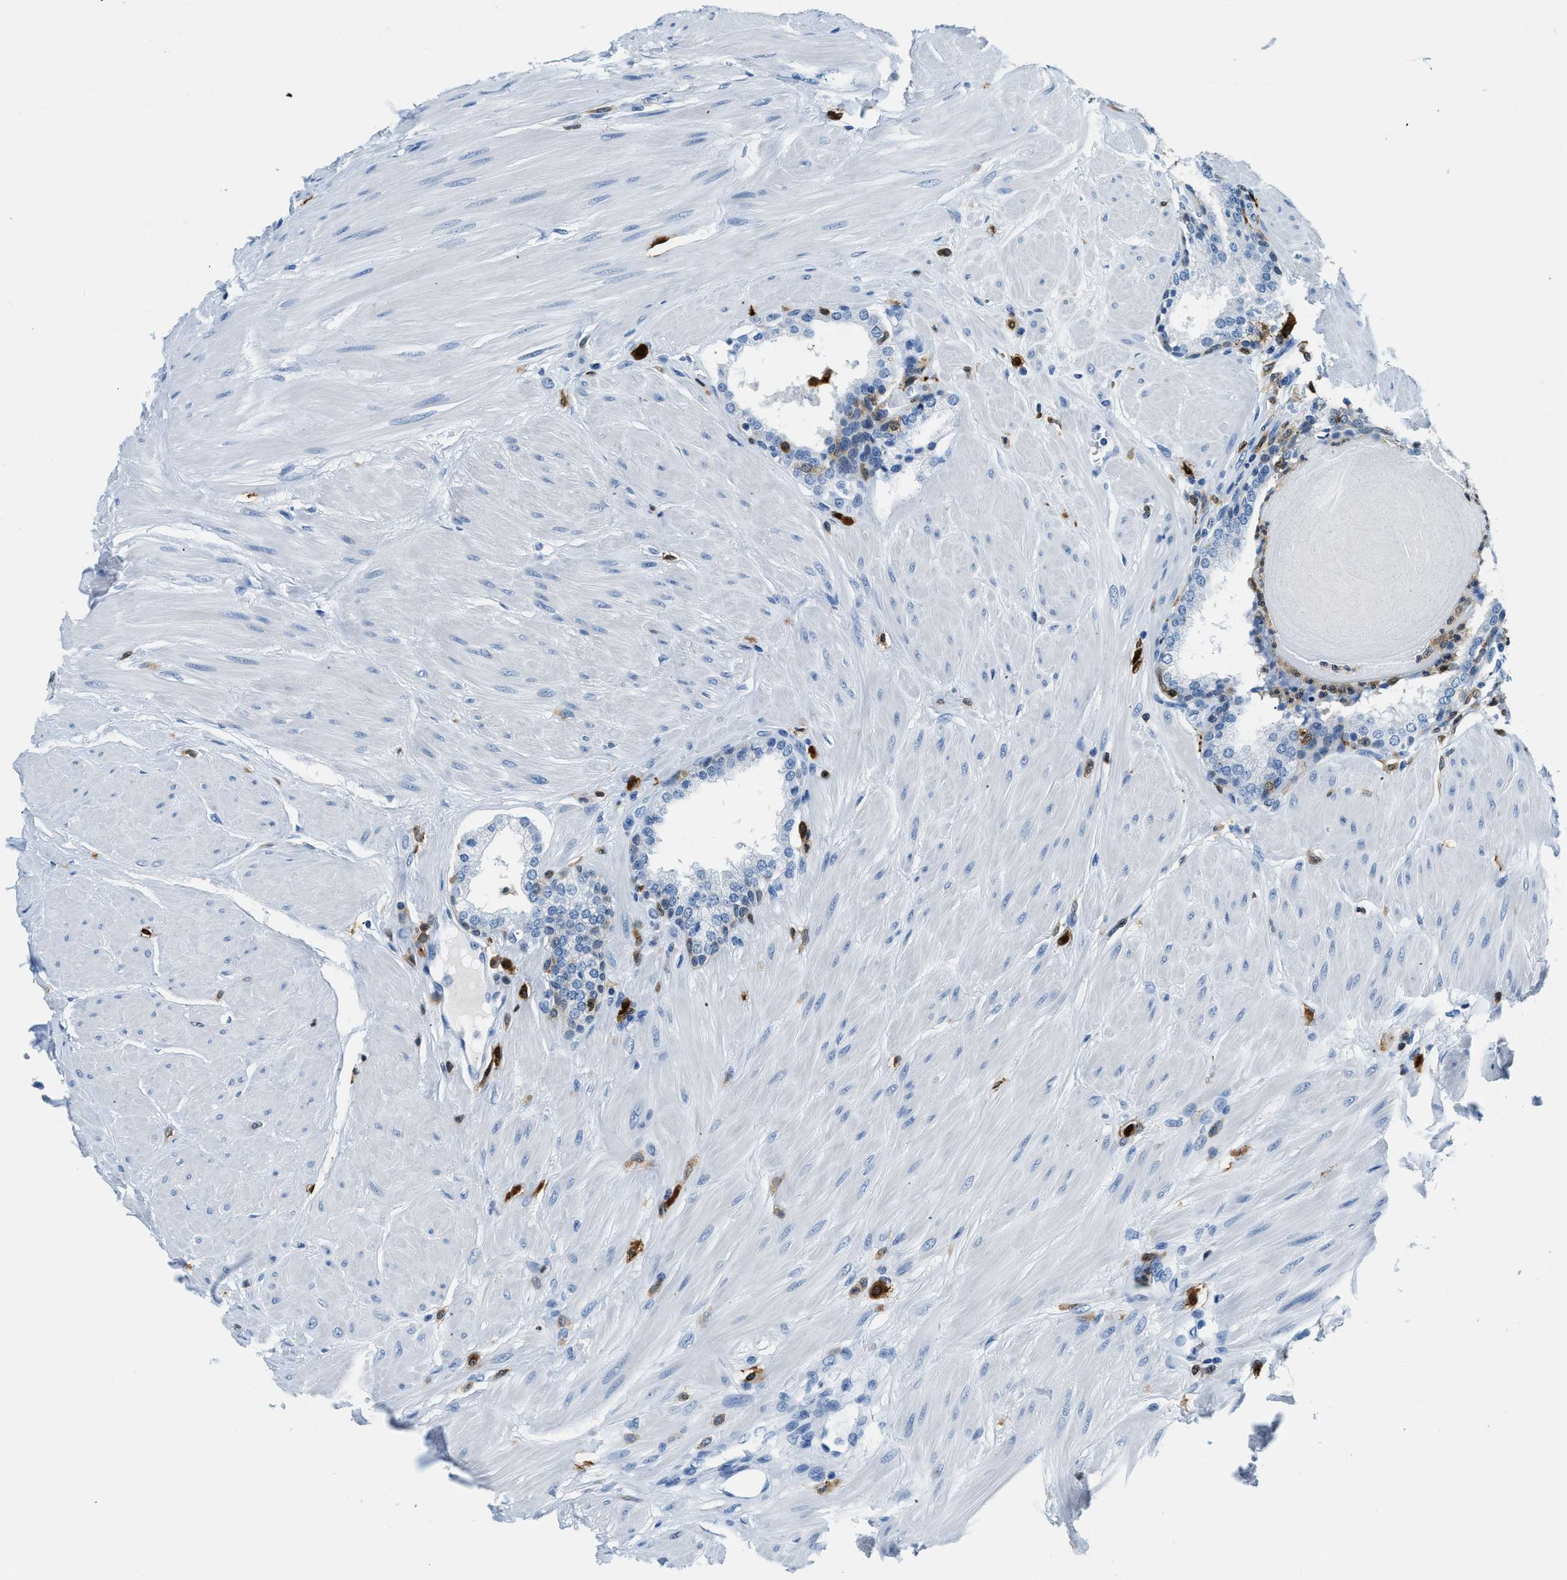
{"staining": {"intensity": "negative", "quantity": "none", "location": "none"}, "tissue": "prostate", "cell_type": "Glandular cells", "image_type": "normal", "snomed": [{"axis": "morphology", "description": "Normal tissue, NOS"}, {"axis": "topography", "description": "Prostate"}], "caption": "Protein analysis of benign prostate demonstrates no significant staining in glandular cells.", "gene": "CAPG", "patient": {"sex": "male", "age": 51}}